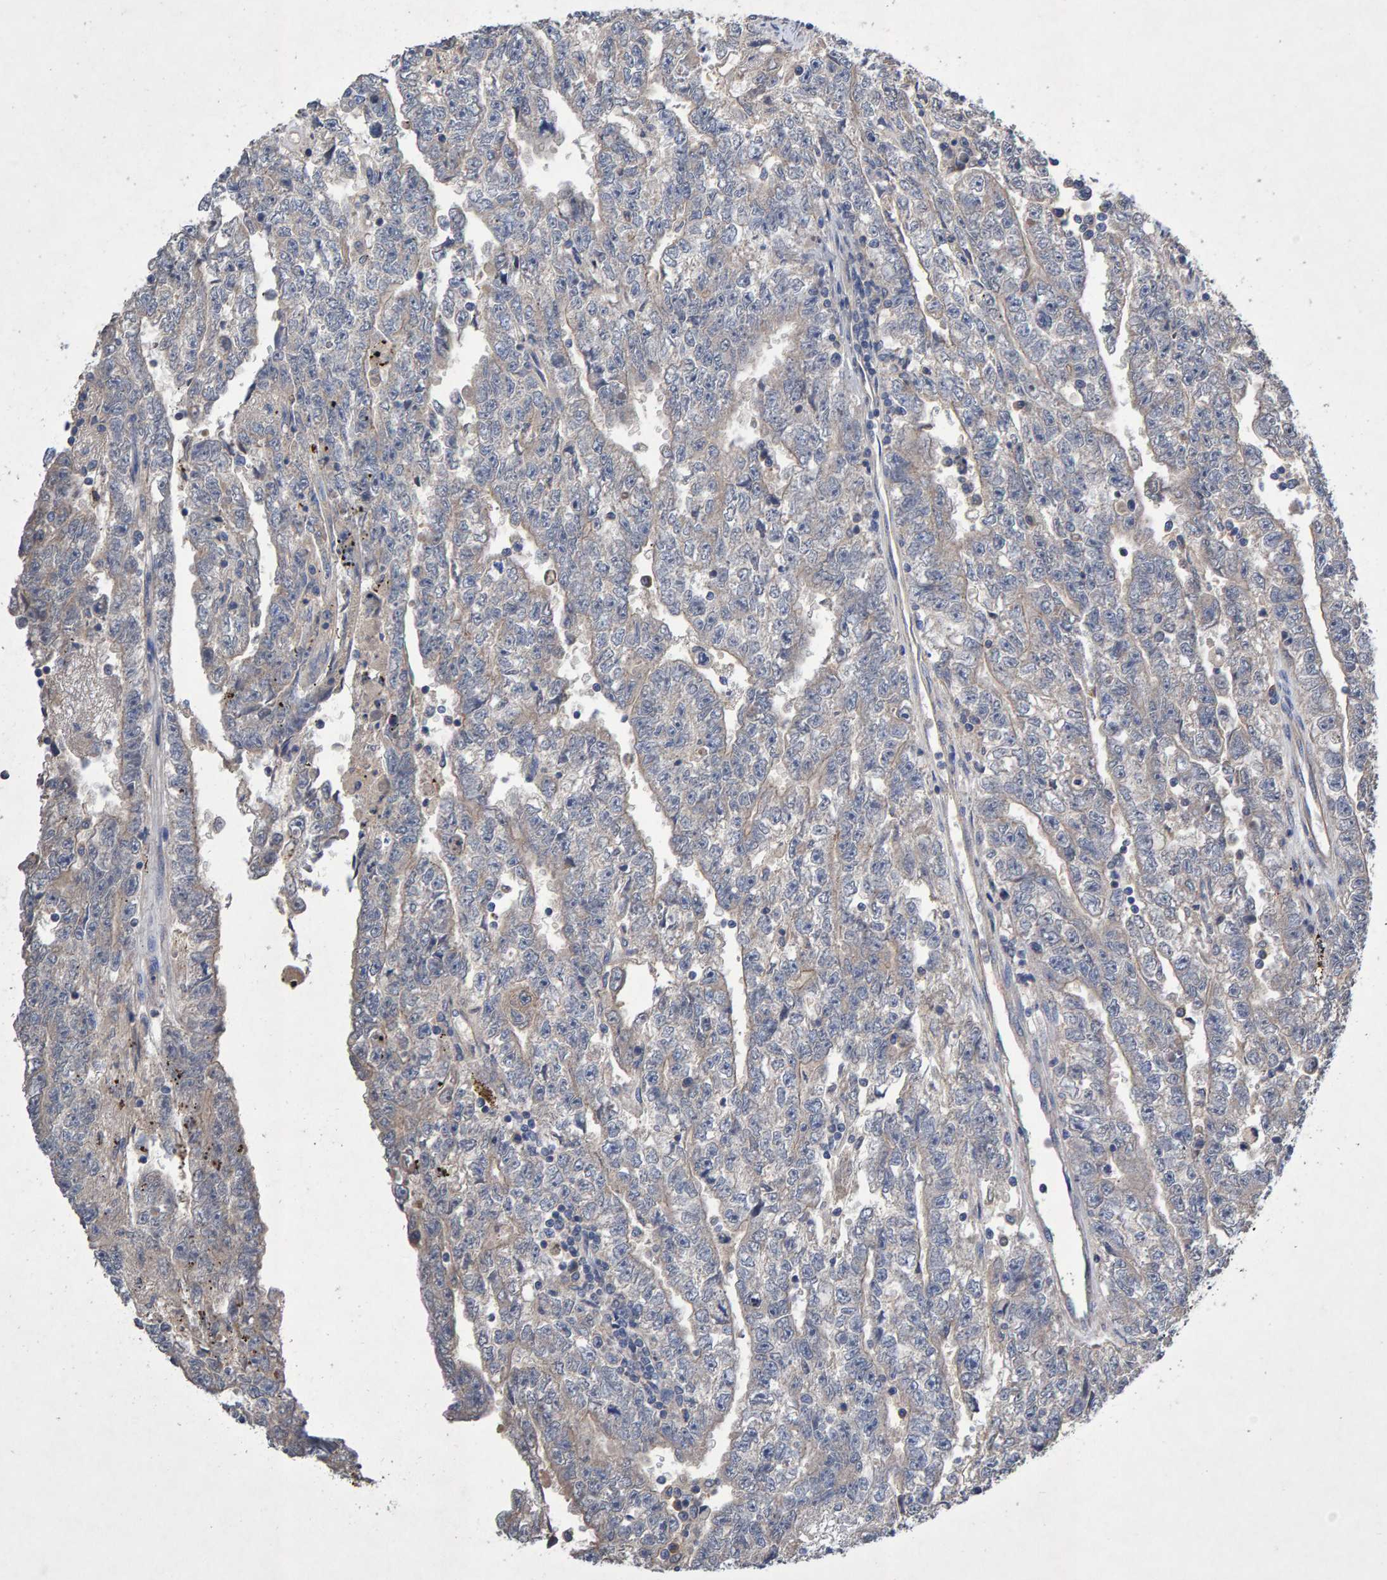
{"staining": {"intensity": "weak", "quantity": "<25%", "location": "cytoplasmic/membranous"}, "tissue": "testis cancer", "cell_type": "Tumor cells", "image_type": "cancer", "snomed": [{"axis": "morphology", "description": "Carcinoma, Embryonal, NOS"}, {"axis": "topography", "description": "Testis"}], "caption": "There is no significant positivity in tumor cells of testis cancer.", "gene": "EFR3A", "patient": {"sex": "male", "age": 25}}